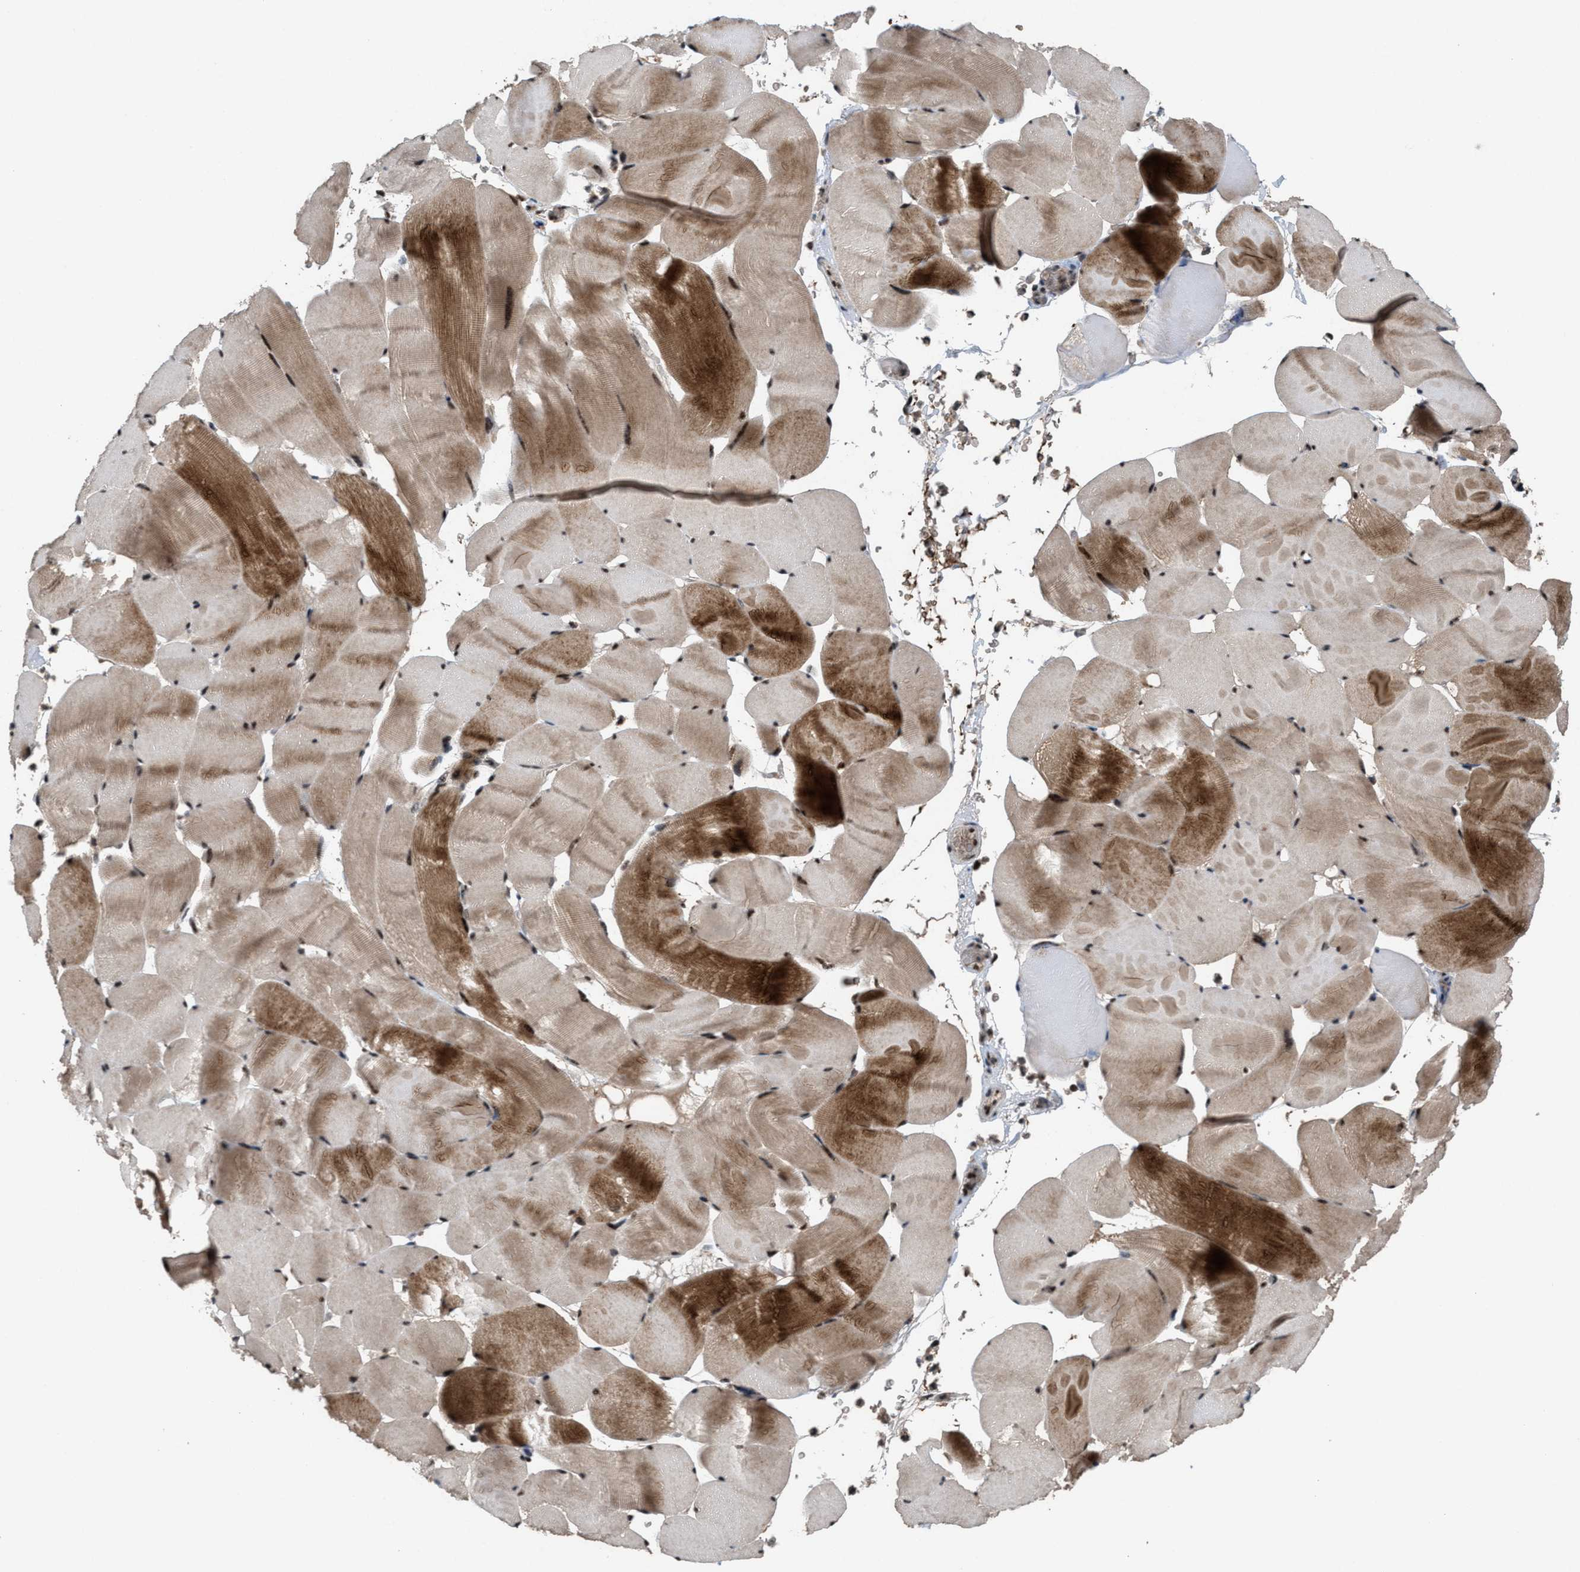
{"staining": {"intensity": "moderate", "quantity": ">75%", "location": "cytoplasmic/membranous,nuclear"}, "tissue": "skeletal muscle", "cell_type": "Myocytes", "image_type": "normal", "snomed": [{"axis": "morphology", "description": "Normal tissue, NOS"}, {"axis": "topography", "description": "Skeletal muscle"}], "caption": "DAB (3,3'-diaminobenzidine) immunohistochemical staining of benign skeletal muscle reveals moderate cytoplasmic/membranous,nuclear protein staining in approximately >75% of myocytes.", "gene": "PRPF4", "patient": {"sex": "male", "age": 62}}